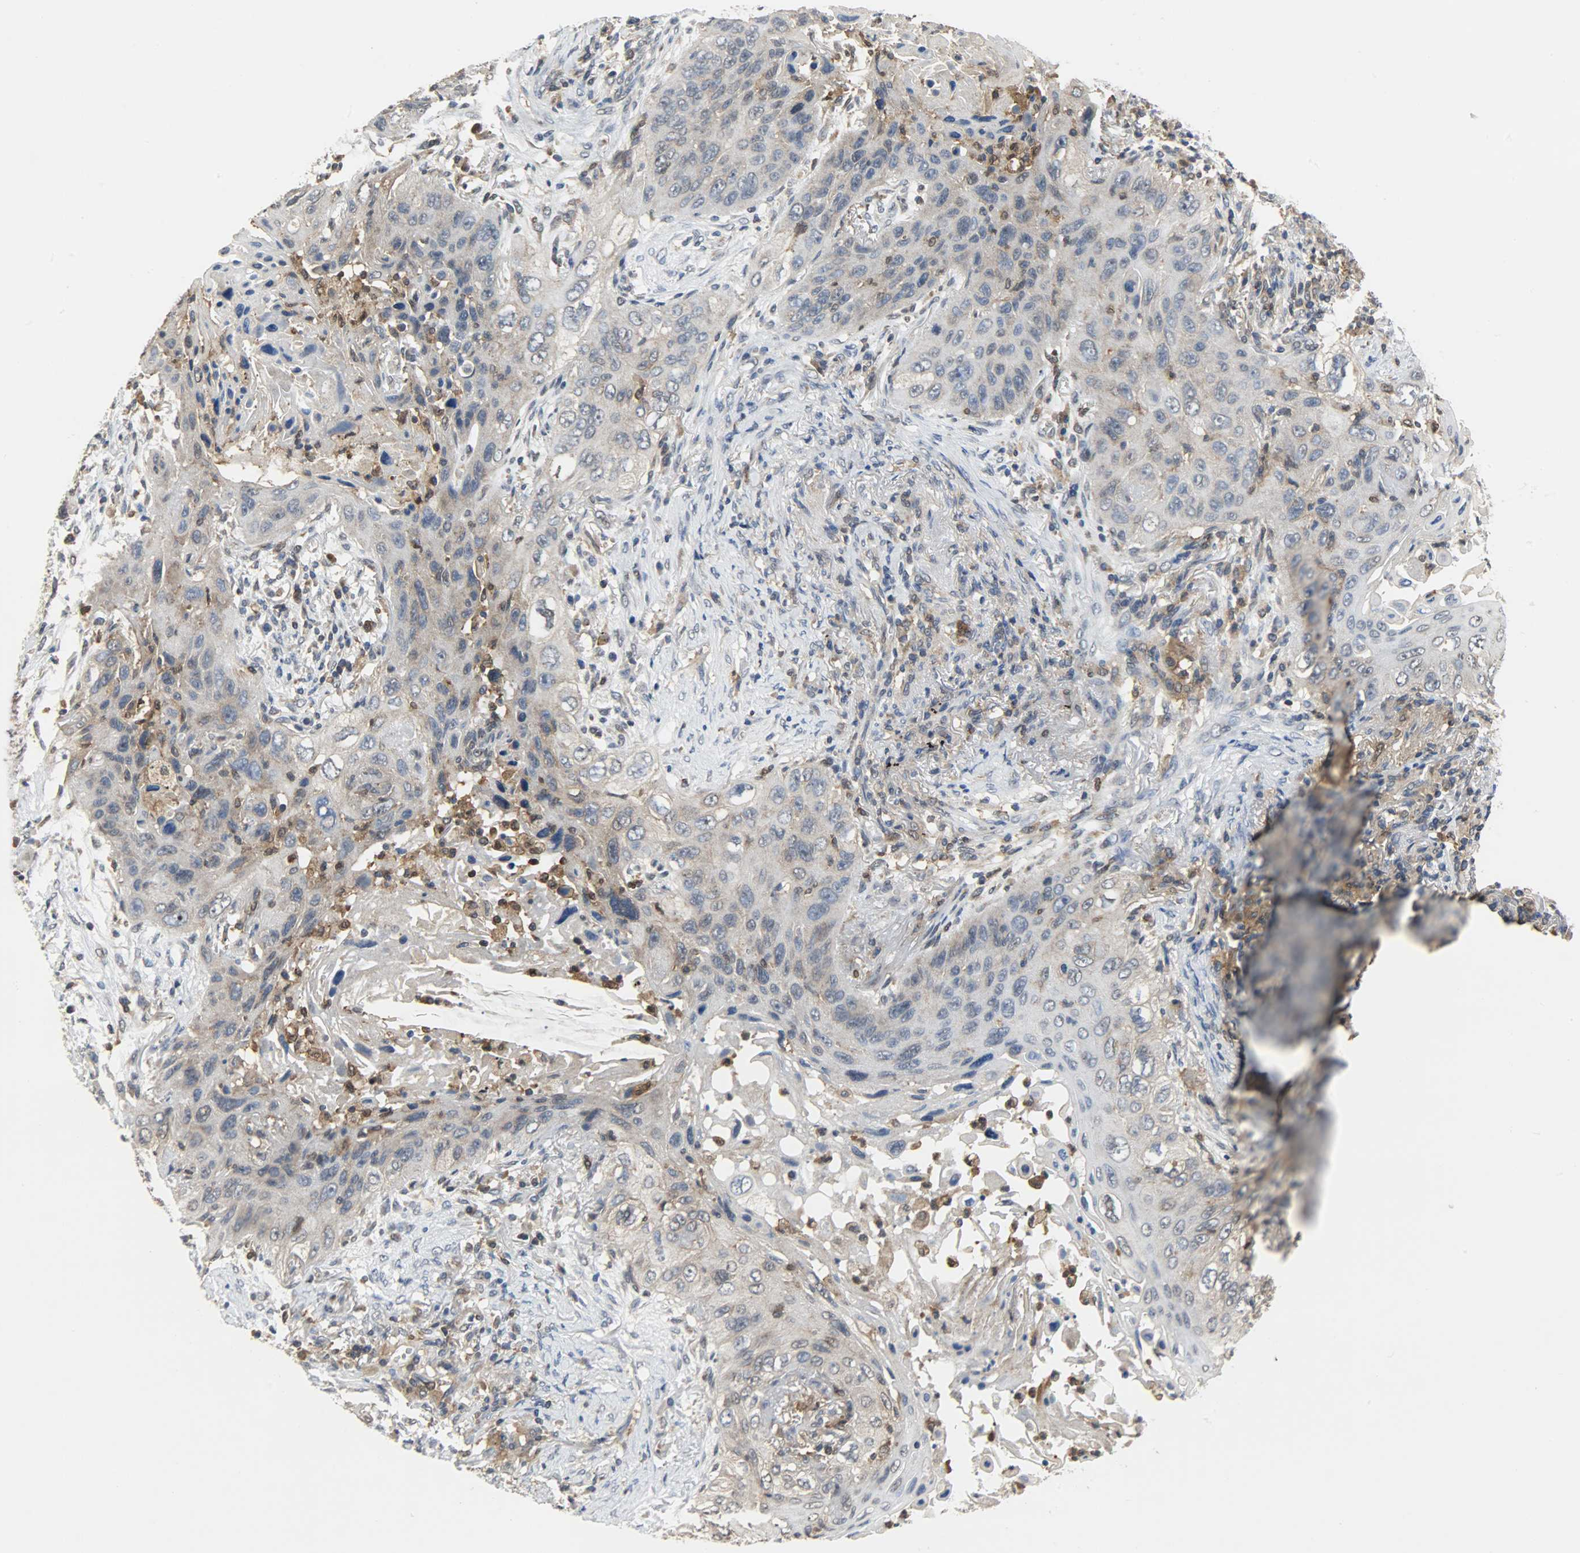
{"staining": {"intensity": "moderate", "quantity": "25%-75%", "location": "cytoplasmic/membranous"}, "tissue": "lung cancer", "cell_type": "Tumor cells", "image_type": "cancer", "snomed": [{"axis": "morphology", "description": "Squamous cell carcinoma, NOS"}, {"axis": "topography", "description": "Lung"}], "caption": "Immunohistochemical staining of human lung cancer reveals medium levels of moderate cytoplasmic/membranous expression in about 25%-75% of tumor cells.", "gene": "TRIM21", "patient": {"sex": "female", "age": 67}}